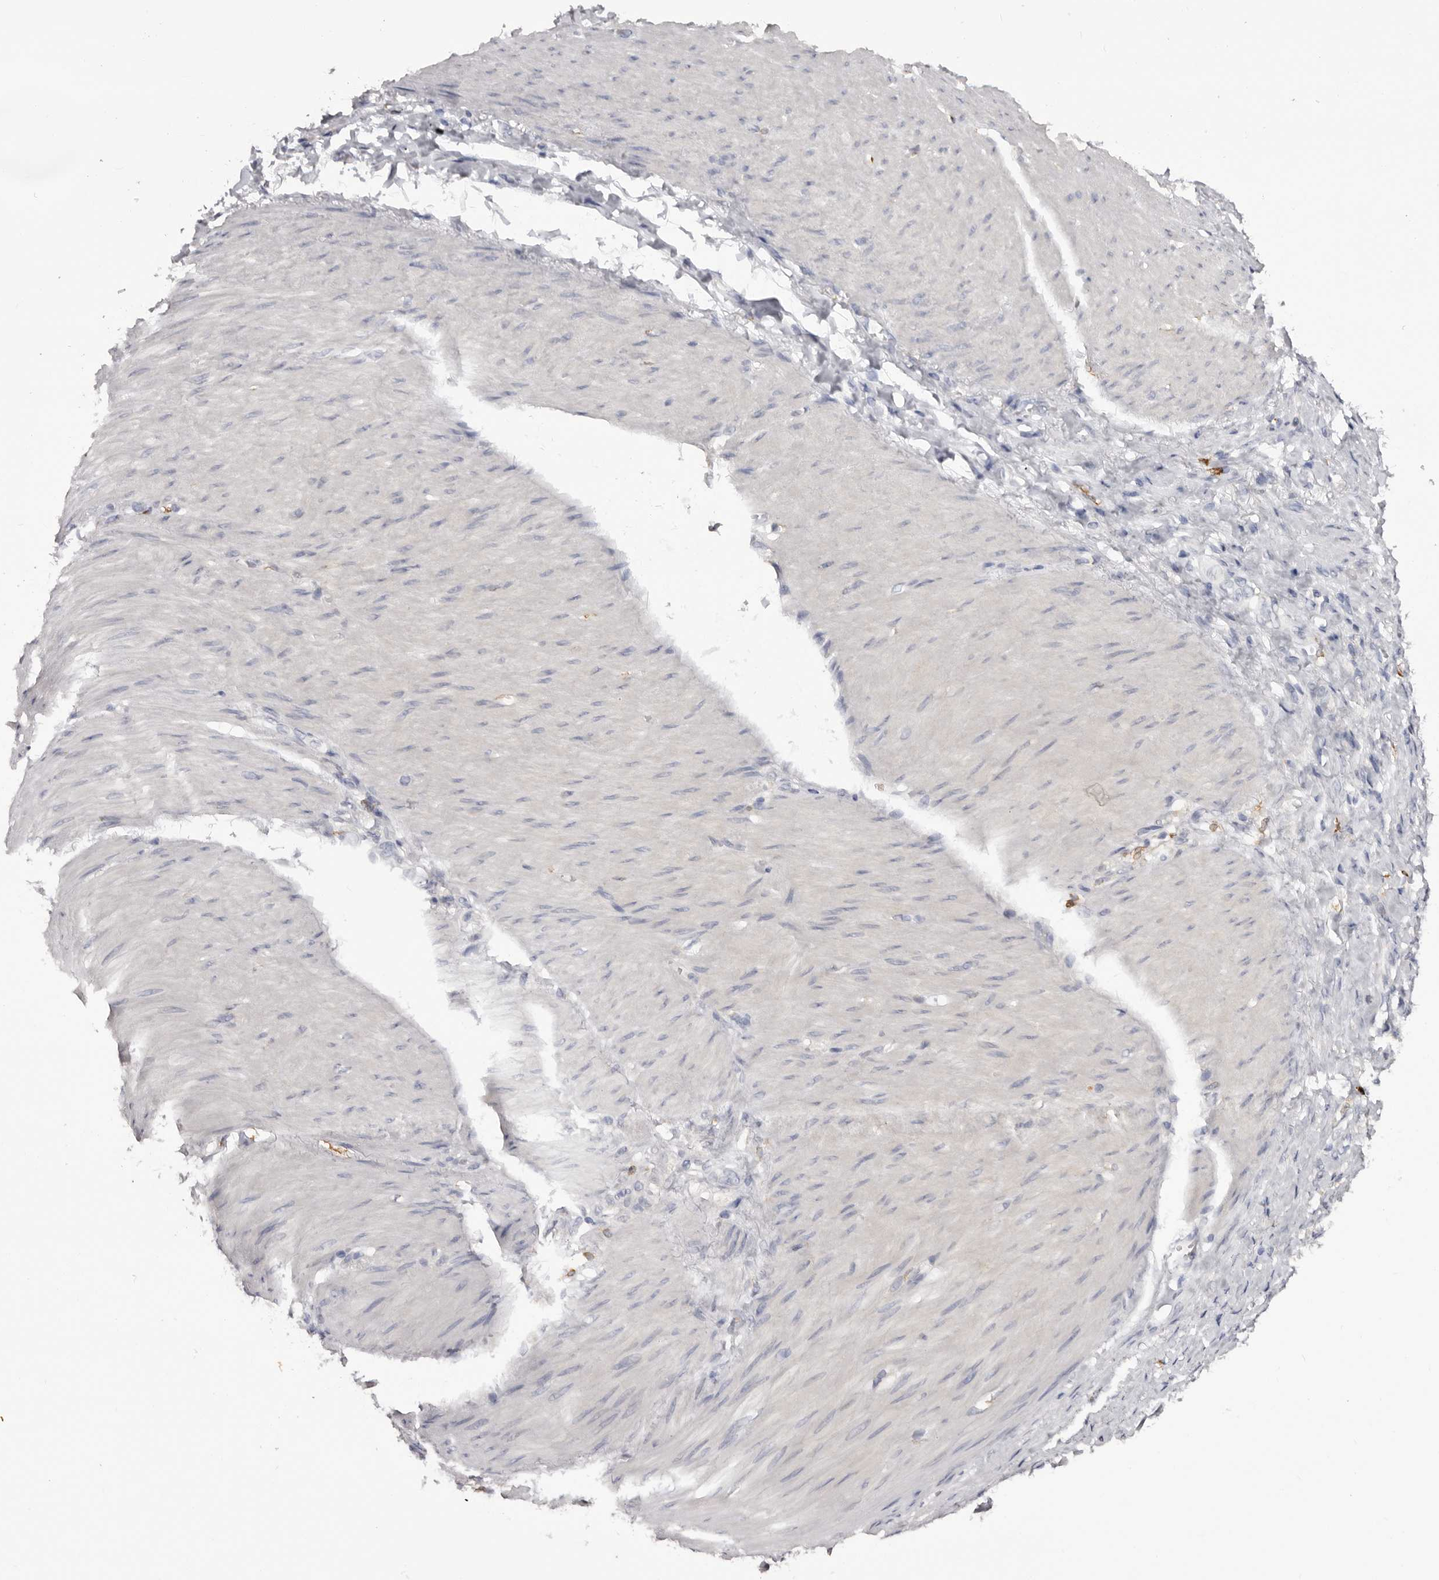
{"staining": {"intensity": "negative", "quantity": "none", "location": "none"}, "tissue": "stomach cancer", "cell_type": "Tumor cells", "image_type": "cancer", "snomed": [{"axis": "morphology", "description": "Normal tissue, NOS"}, {"axis": "morphology", "description": "Adenocarcinoma, NOS"}, {"axis": "topography", "description": "Stomach"}], "caption": "Stomach adenocarcinoma stained for a protein using immunohistochemistry demonstrates no staining tumor cells.", "gene": "TNNI1", "patient": {"sex": "male", "age": 82}}